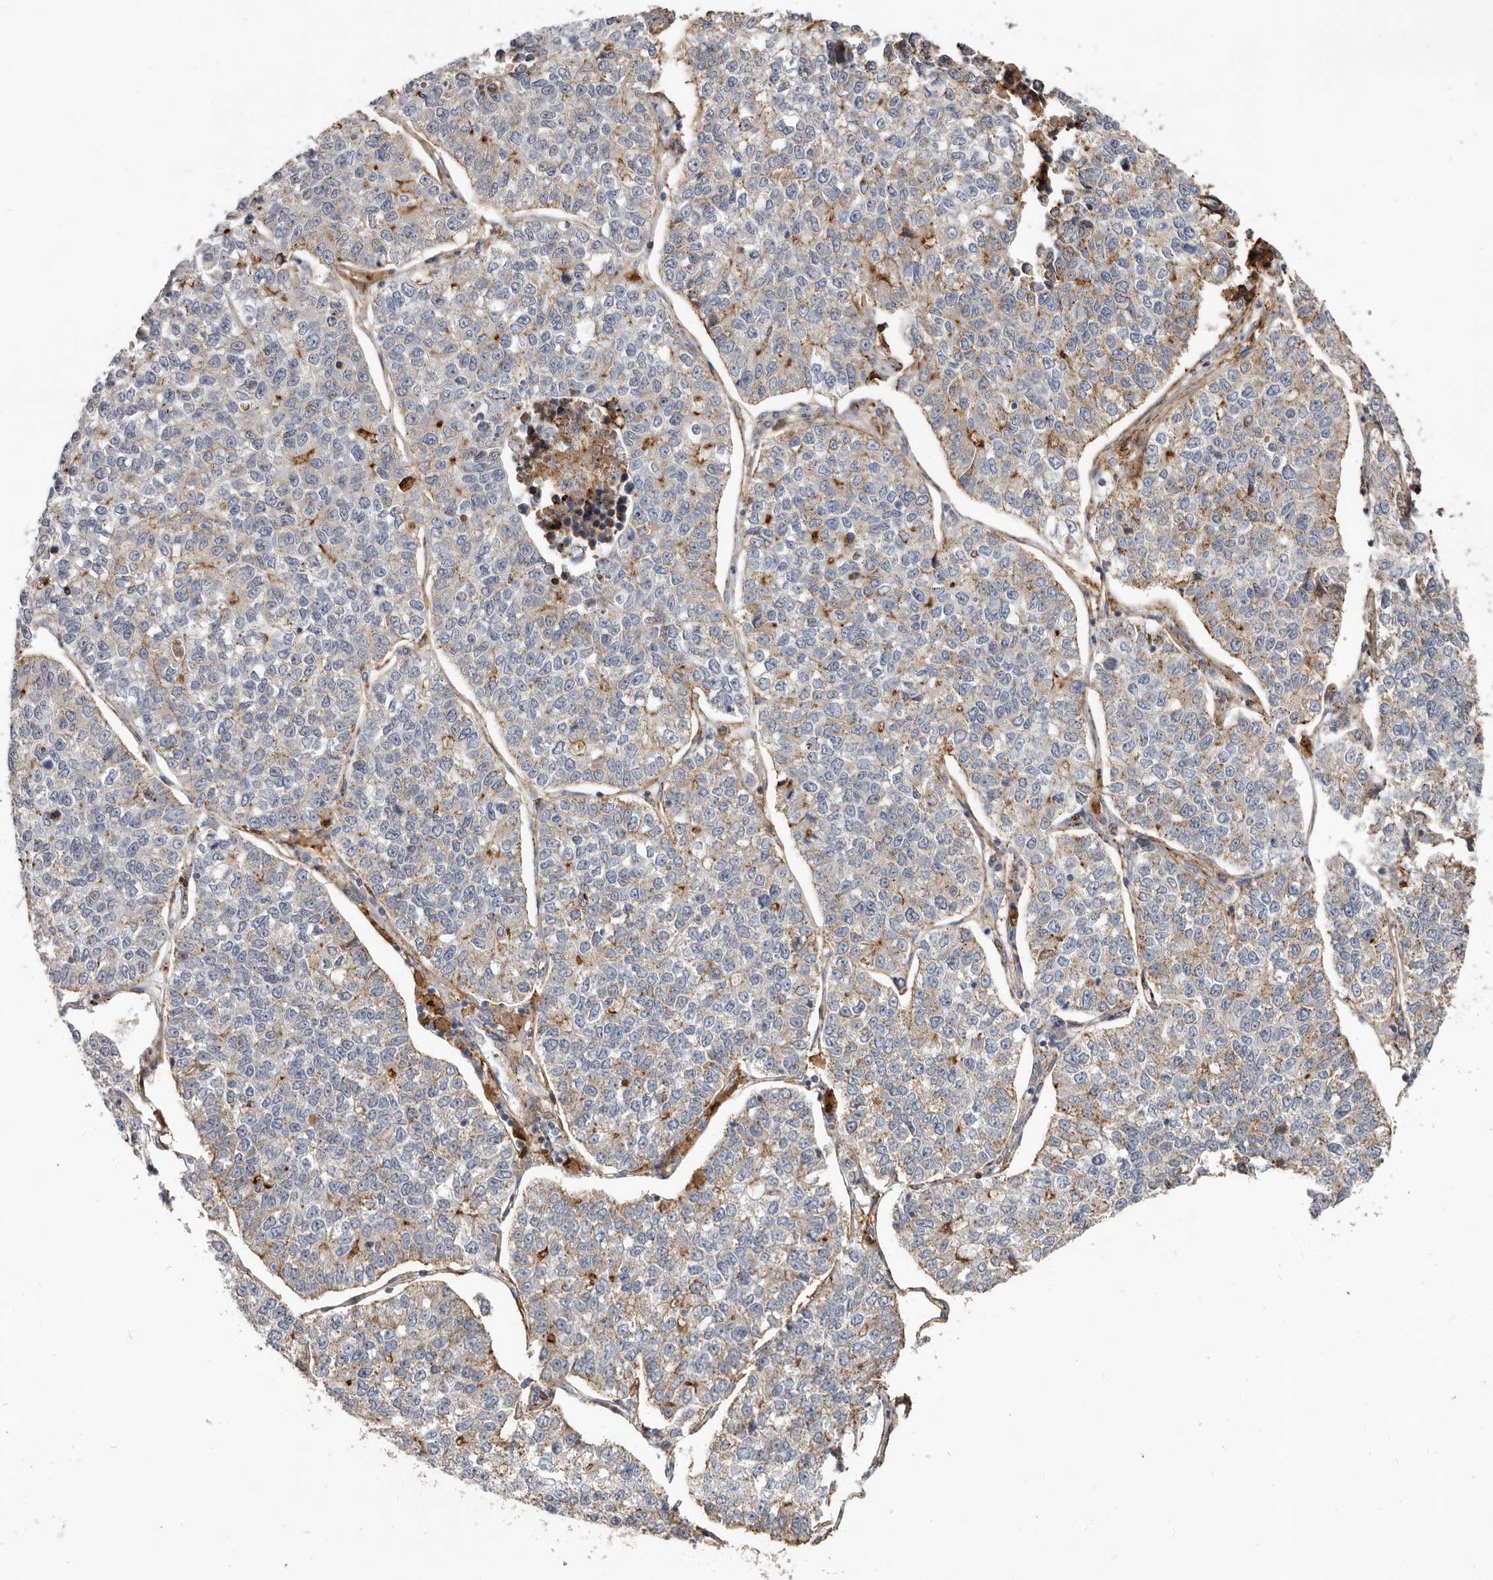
{"staining": {"intensity": "moderate", "quantity": "<25%", "location": "cytoplasmic/membranous"}, "tissue": "lung cancer", "cell_type": "Tumor cells", "image_type": "cancer", "snomed": [{"axis": "morphology", "description": "Adenocarcinoma, NOS"}, {"axis": "topography", "description": "Lung"}], "caption": "Adenocarcinoma (lung) stained with a brown dye demonstrates moderate cytoplasmic/membranous positive staining in about <25% of tumor cells.", "gene": "KIF26B", "patient": {"sex": "male", "age": 49}}